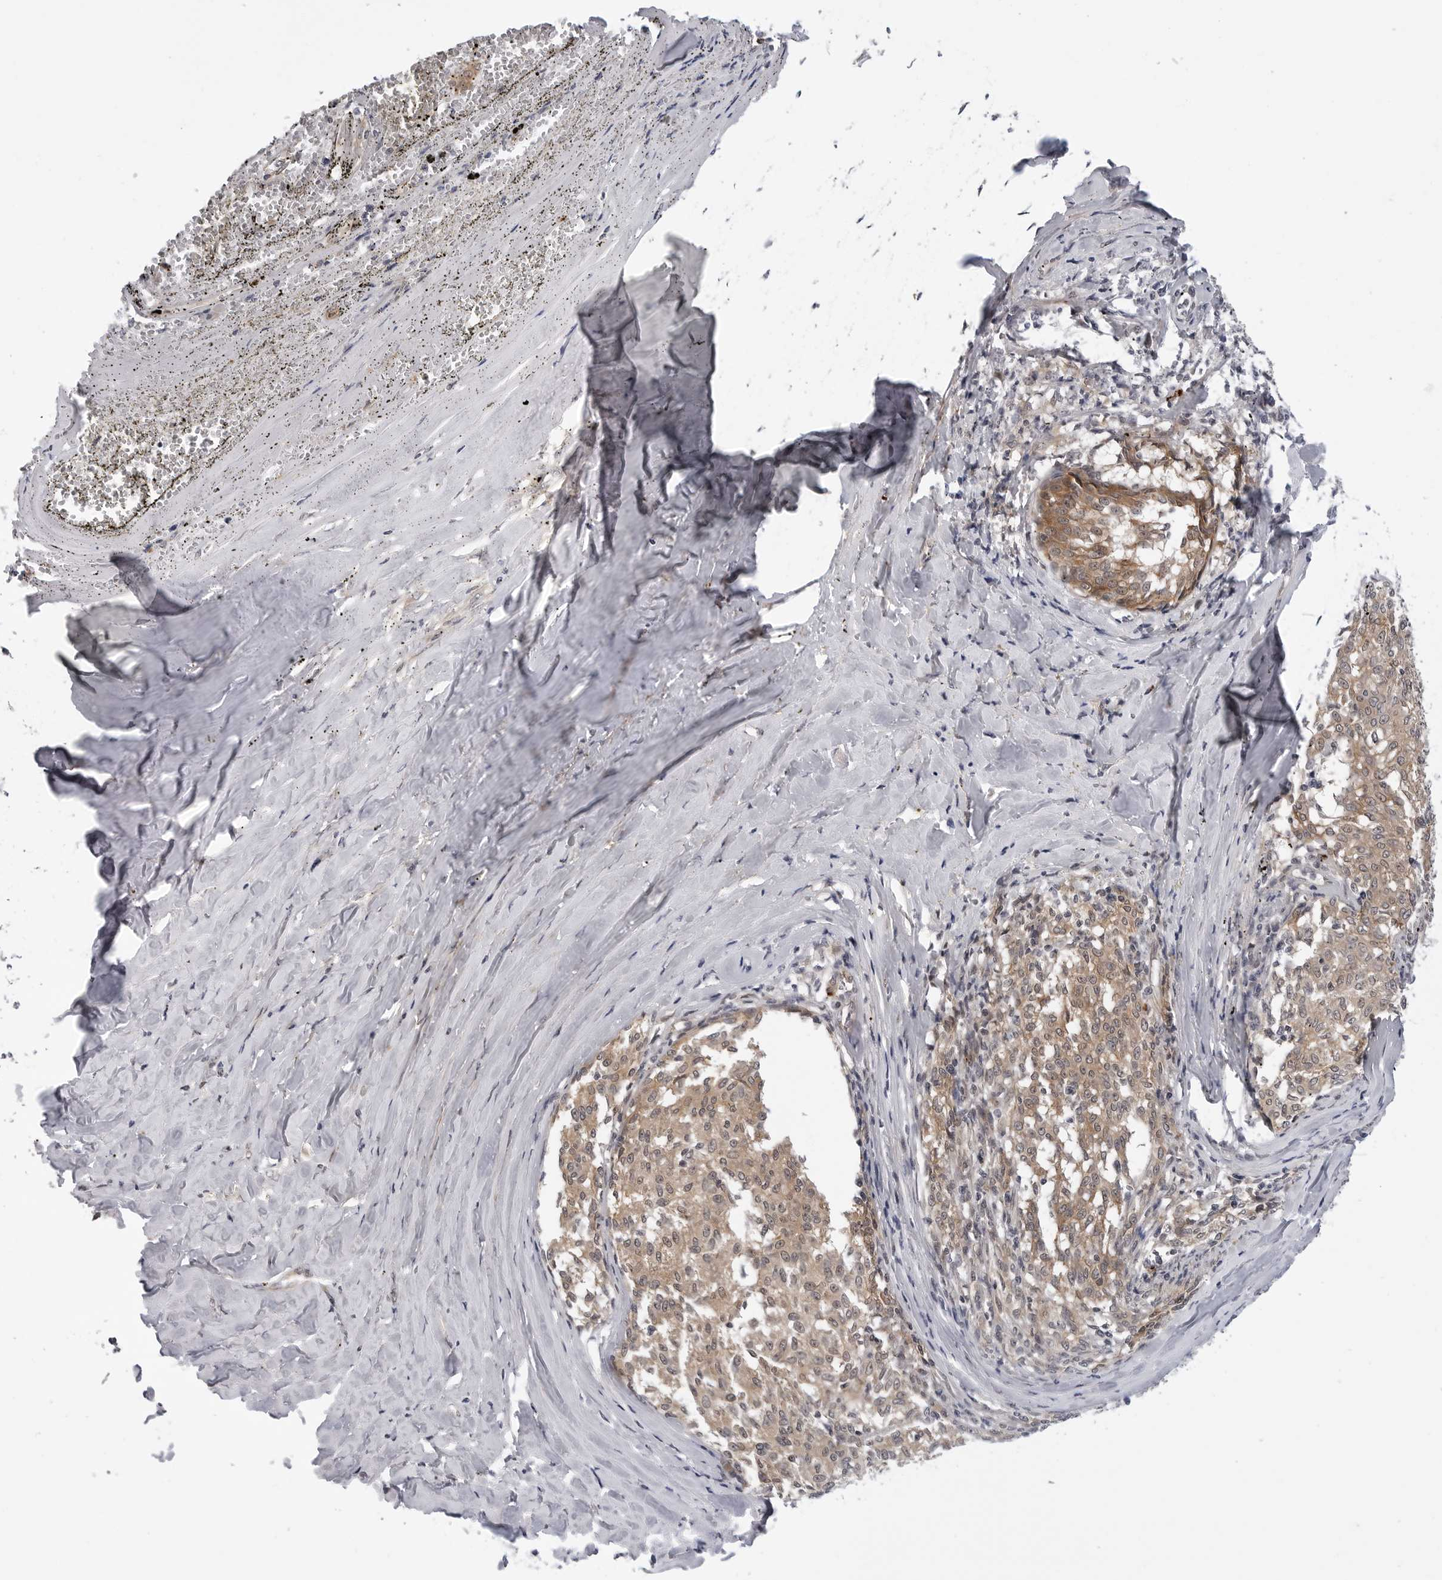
{"staining": {"intensity": "moderate", "quantity": ">75%", "location": "cytoplasmic/membranous"}, "tissue": "melanoma", "cell_type": "Tumor cells", "image_type": "cancer", "snomed": [{"axis": "morphology", "description": "Malignant melanoma, NOS"}, {"axis": "topography", "description": "Skin"}], "caption": "Protein expression analysis of melanoma exhibits moderate cytoplasmic/membranous staining in about >75% of tumor cells. (DAB IHC, brown staining for protein, blue staining for nuclei).", "gene": "KIAA1614", "patient": {"sex": "female", "age": 72}}